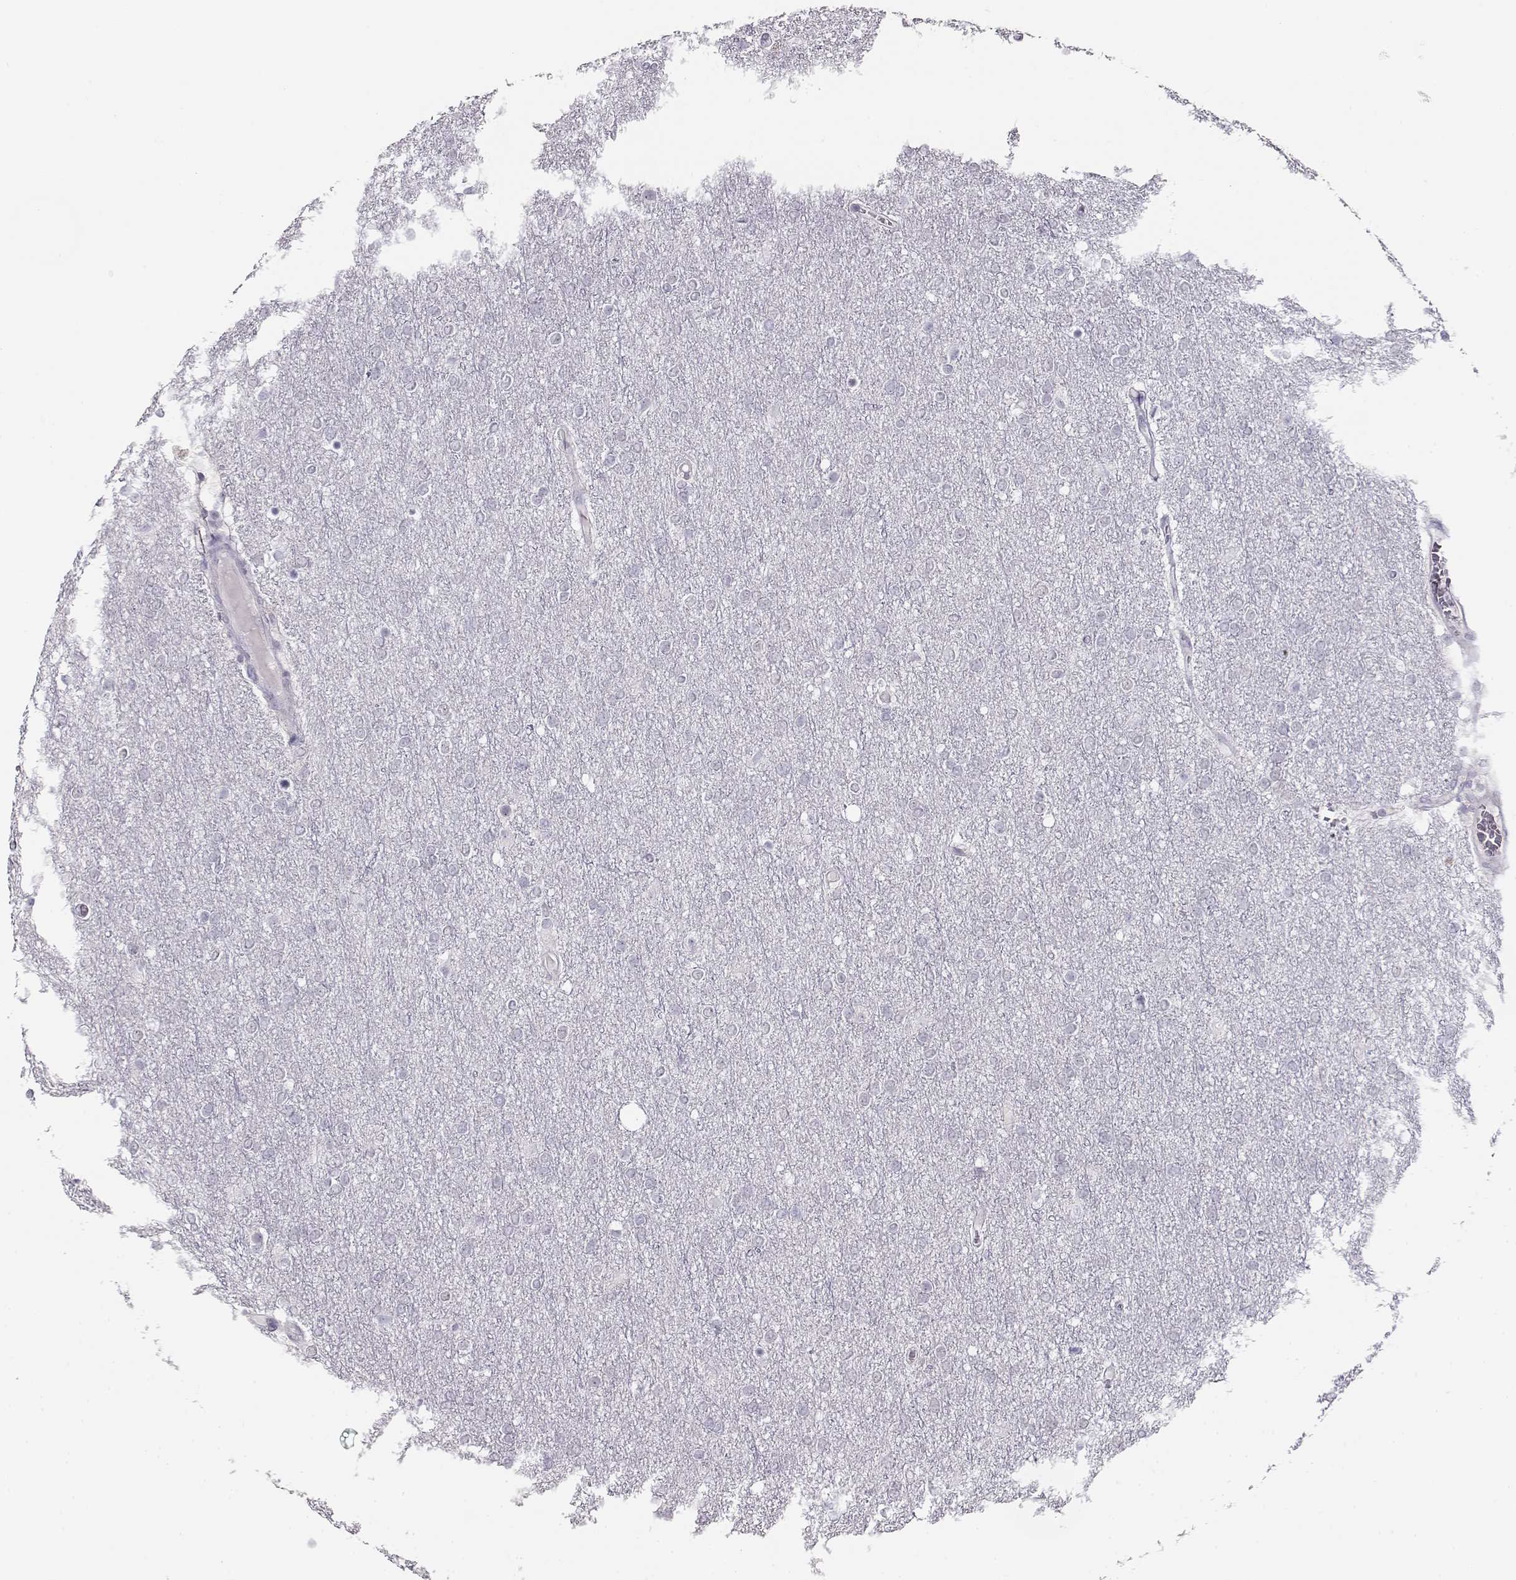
{"staining": {"intensity": "negative", "quantity": "none", "location": "none"}, "tissue": "glioma", "cell_type": "Tumor cells", "image_type": "cancer", "snomed": [{"axis": "morphology", "description": "Glioma, malignant, High grade"}, {"axis": "topography", "description": "Brain"}], "caption": "Immunohistochemical staining of high-grade glioma (malignant) reveals no significant positivity in tumor cells. (Immunohistochemistry, brightfield microscopy, high magnification).", "gene": "IMPG1", "patient": {"sex": "female", "age": 61}}